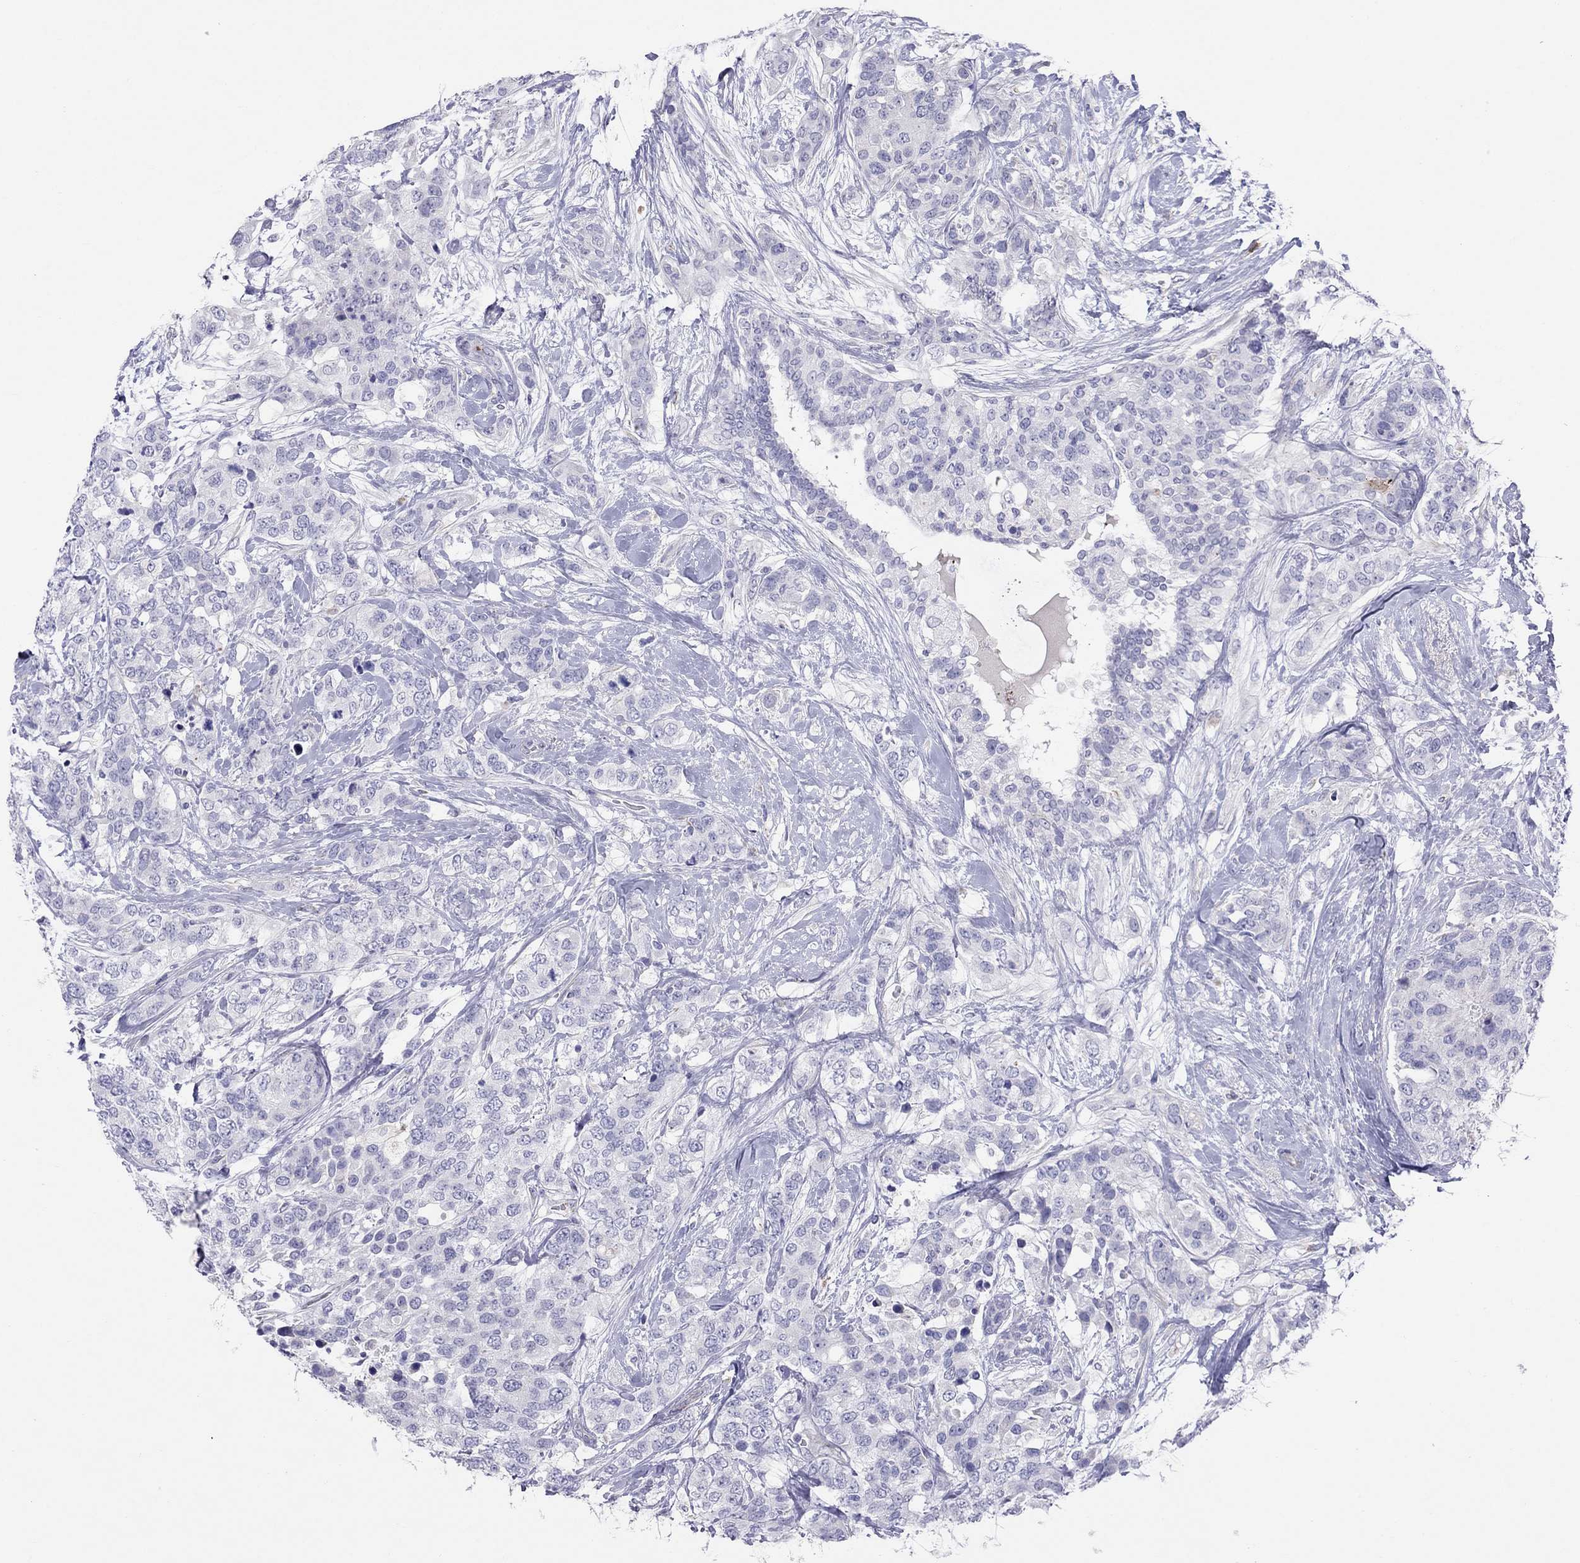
{"staining": {"intensity": "negative", "quantity": "none", "location": "none"}, "tissue": "breast cancer", "cell_type": "Tumor cells", "image_type": "cancer", "snomed": [{"axis": "morphology", "description": "Lobular carcinoma"}, {"axis": "topography", "description": "Breast"}], "caption": "Tumor cells are negative for brown protein staining in breast cancer. Nuclei are stained in blue.", "gene": "SPINT4", "patient": {"sex": "female", "age": 59}}